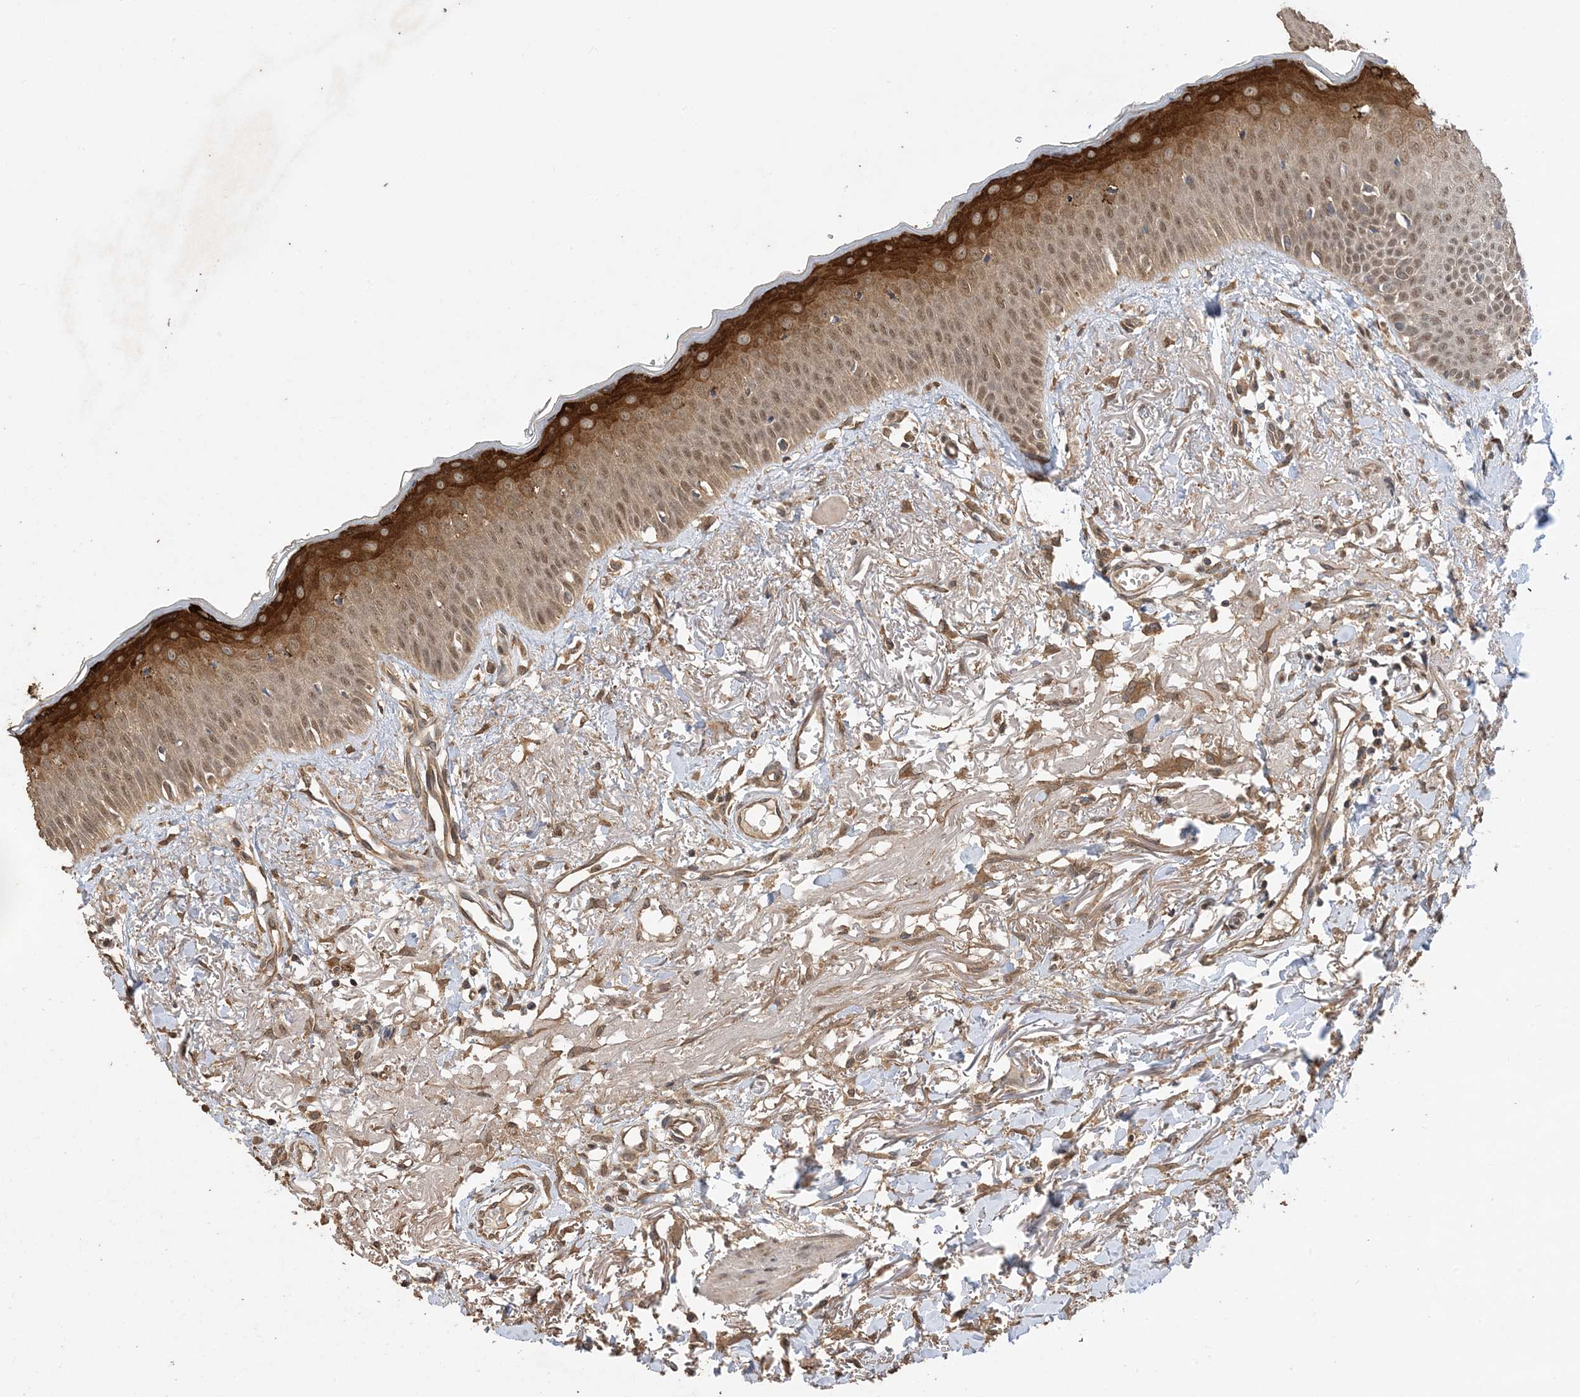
{"staining": {"intensity": "strong", "quantity": ">75%", "location": "cytoplasmic/membranous,nuclear"}, "tissue": "oral mucosa", "cell_type": "Squamous epithelial cells", "image_type": "normal", "snomed": [{"axis": "morphology", "description": "Normal tissue, NOS"}, {"axis": "topography", "description": "Oral tissue"}], "caption": "A high-resolution histopathology image shows IHC staining of unremarkable oral mucosa, which demonstrates strong cytoplasmic/membranous,nuclear positivity in approximately >75% of squamous epithelial cells. Nuclei are stained in blue.", "gene": "ZKSCAN5", "patient": {"sex": "female", "age": 70}}